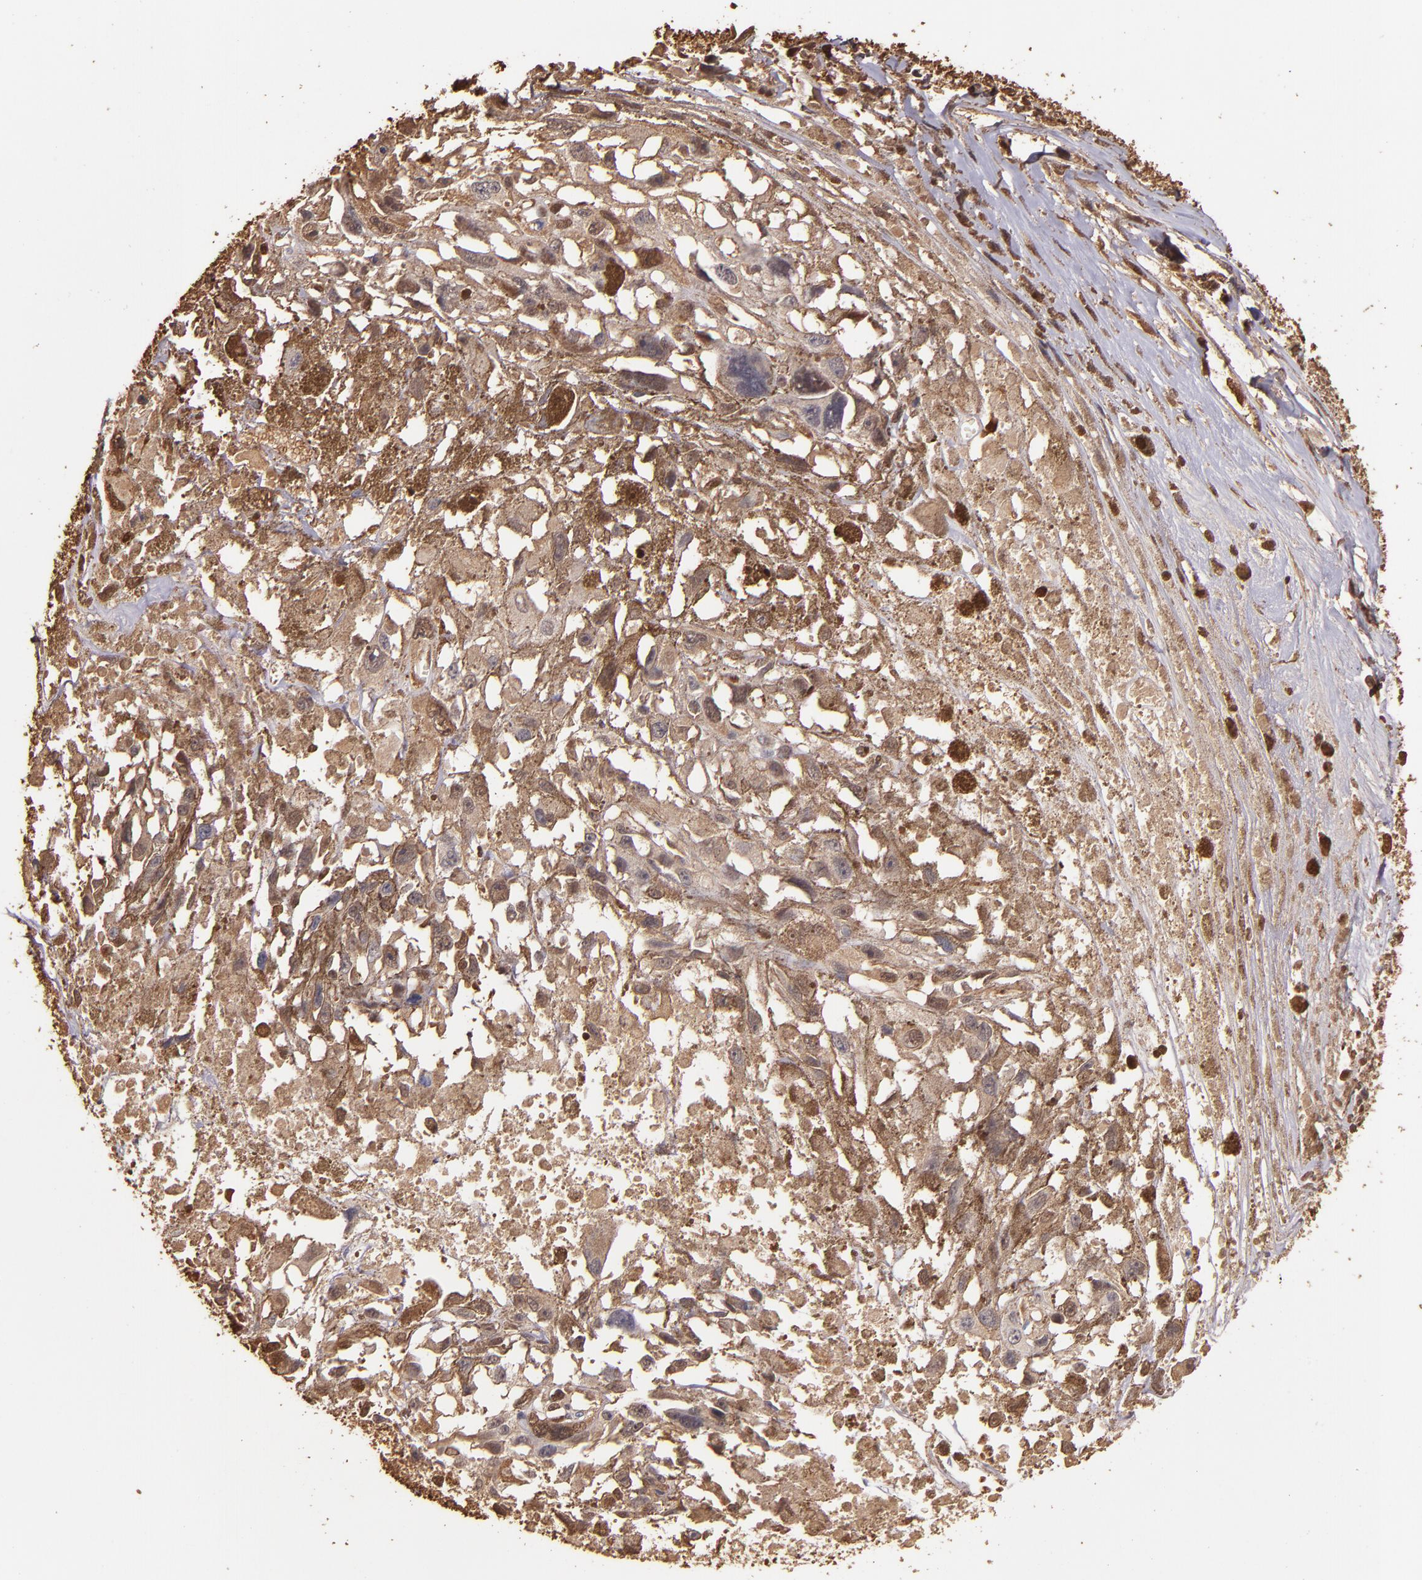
{"staining": {"intensity": "weak", "quantity": ">75%", "location": "cytoplasmic/membranous,nuclear"}, "tissue": "melanoma", "cell_type": "Tumor cells", "image_type": "cancer", "snomed": [{"axis": "morphology", "description": "Malignant melanoma, Metastatic site"}, {"axis": "topography", "description": "Lymph node"}], "caption": "IHC histopathology image of neoplastic tissue: human malignant melanoma (metastatic site) stained using immunohistochemistry (IHC) demonstrates low levels of weak protein expression localized specifically in the cytoplasmic/membranous and nuclear of tumor cells, appearing as a cytoplasmic/membranous and nuclear brown color.", "gene": "S100A6", "patient": {"sex": "male", "age": 59}}